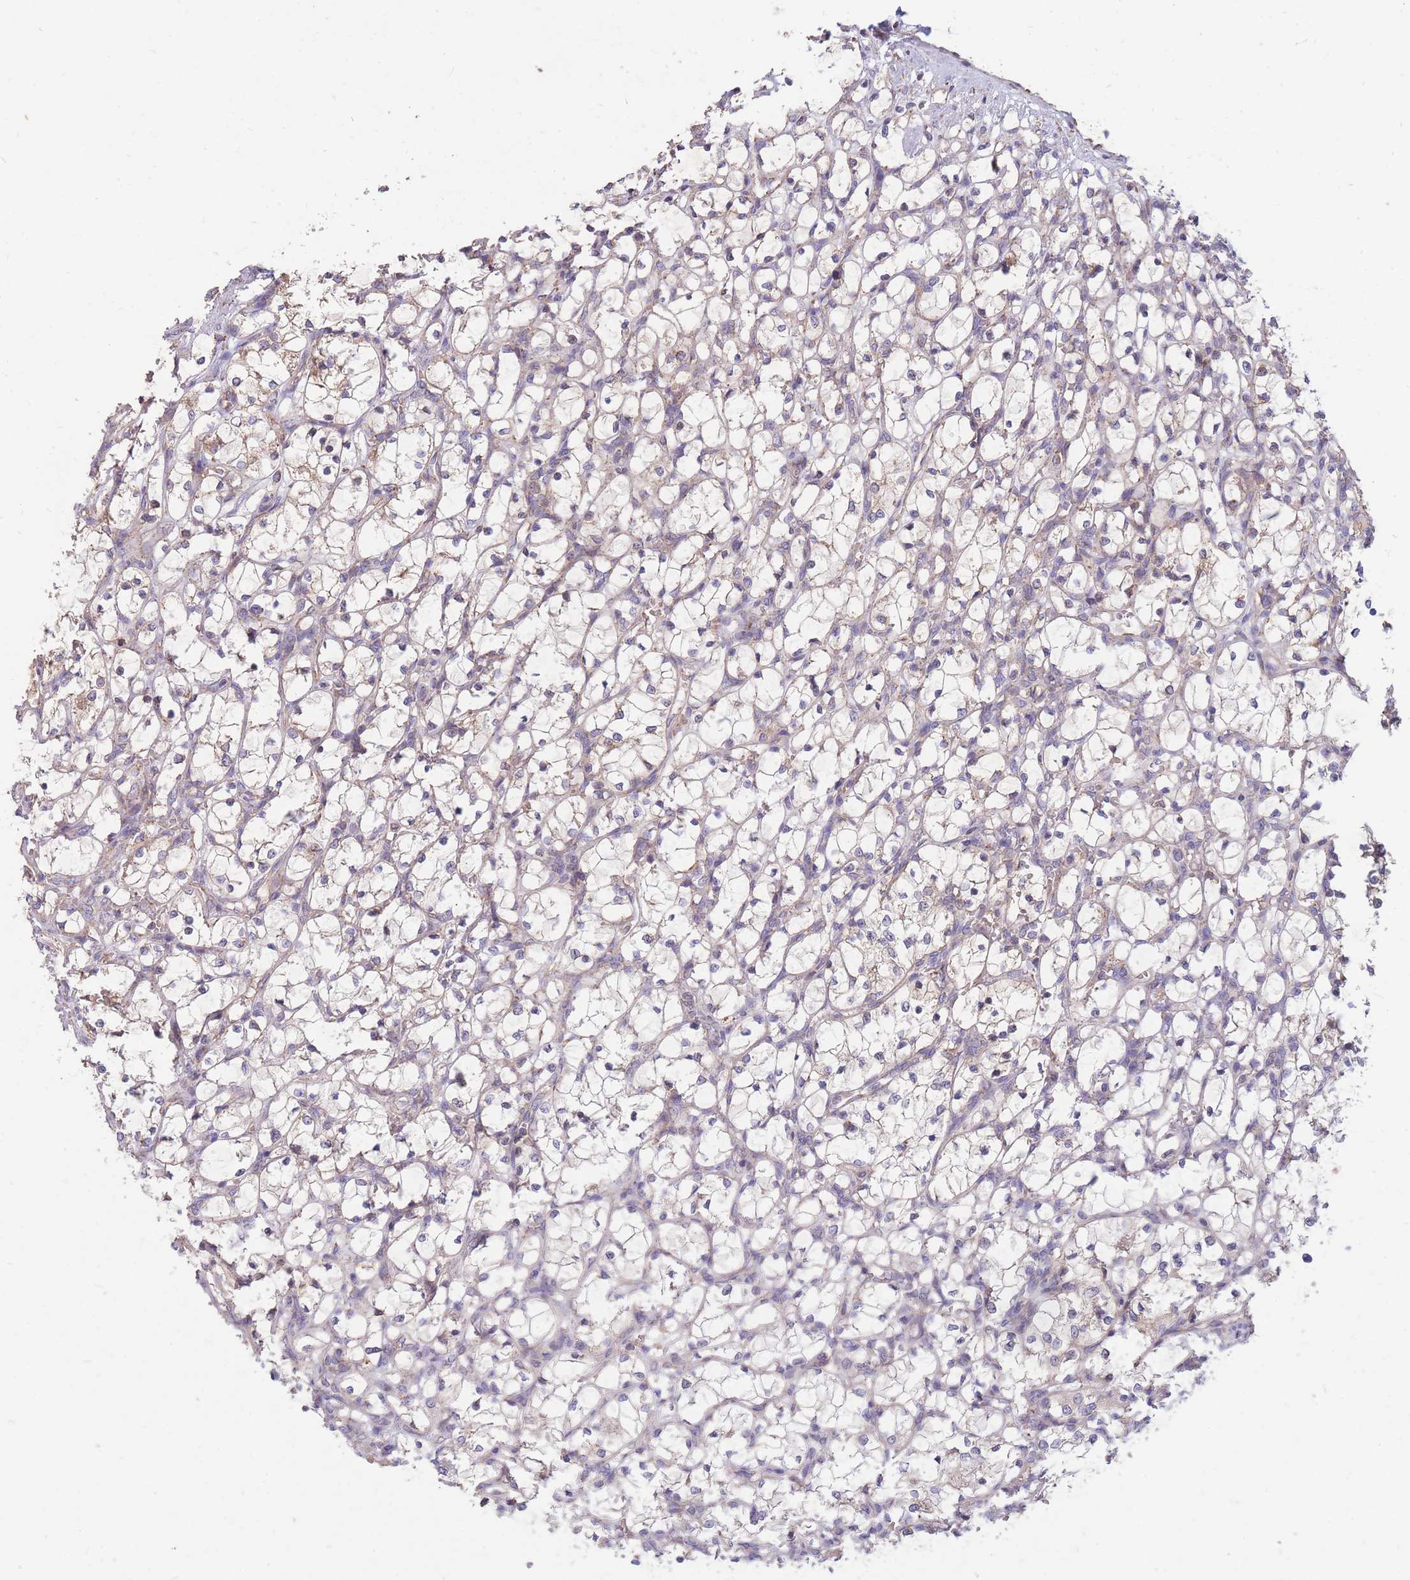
{"staining": {"intensity": "negative", "quantity": "none", "location": "none"}, "tissue": "renal cancer", "cell_type": "Tumor cells", "image_type": "cancer", "snomed": [{"axis": "morphology", "description": "Adenocarcinoma, NOS"}, {"axis": "topography", "description": "Kidney"}], "caption": "IHC of human adenocarcinoma (renal) shows no expression in tumor cells.", "gene": "PTPMT1", "patient": {"sex": "female", "age": 69}}